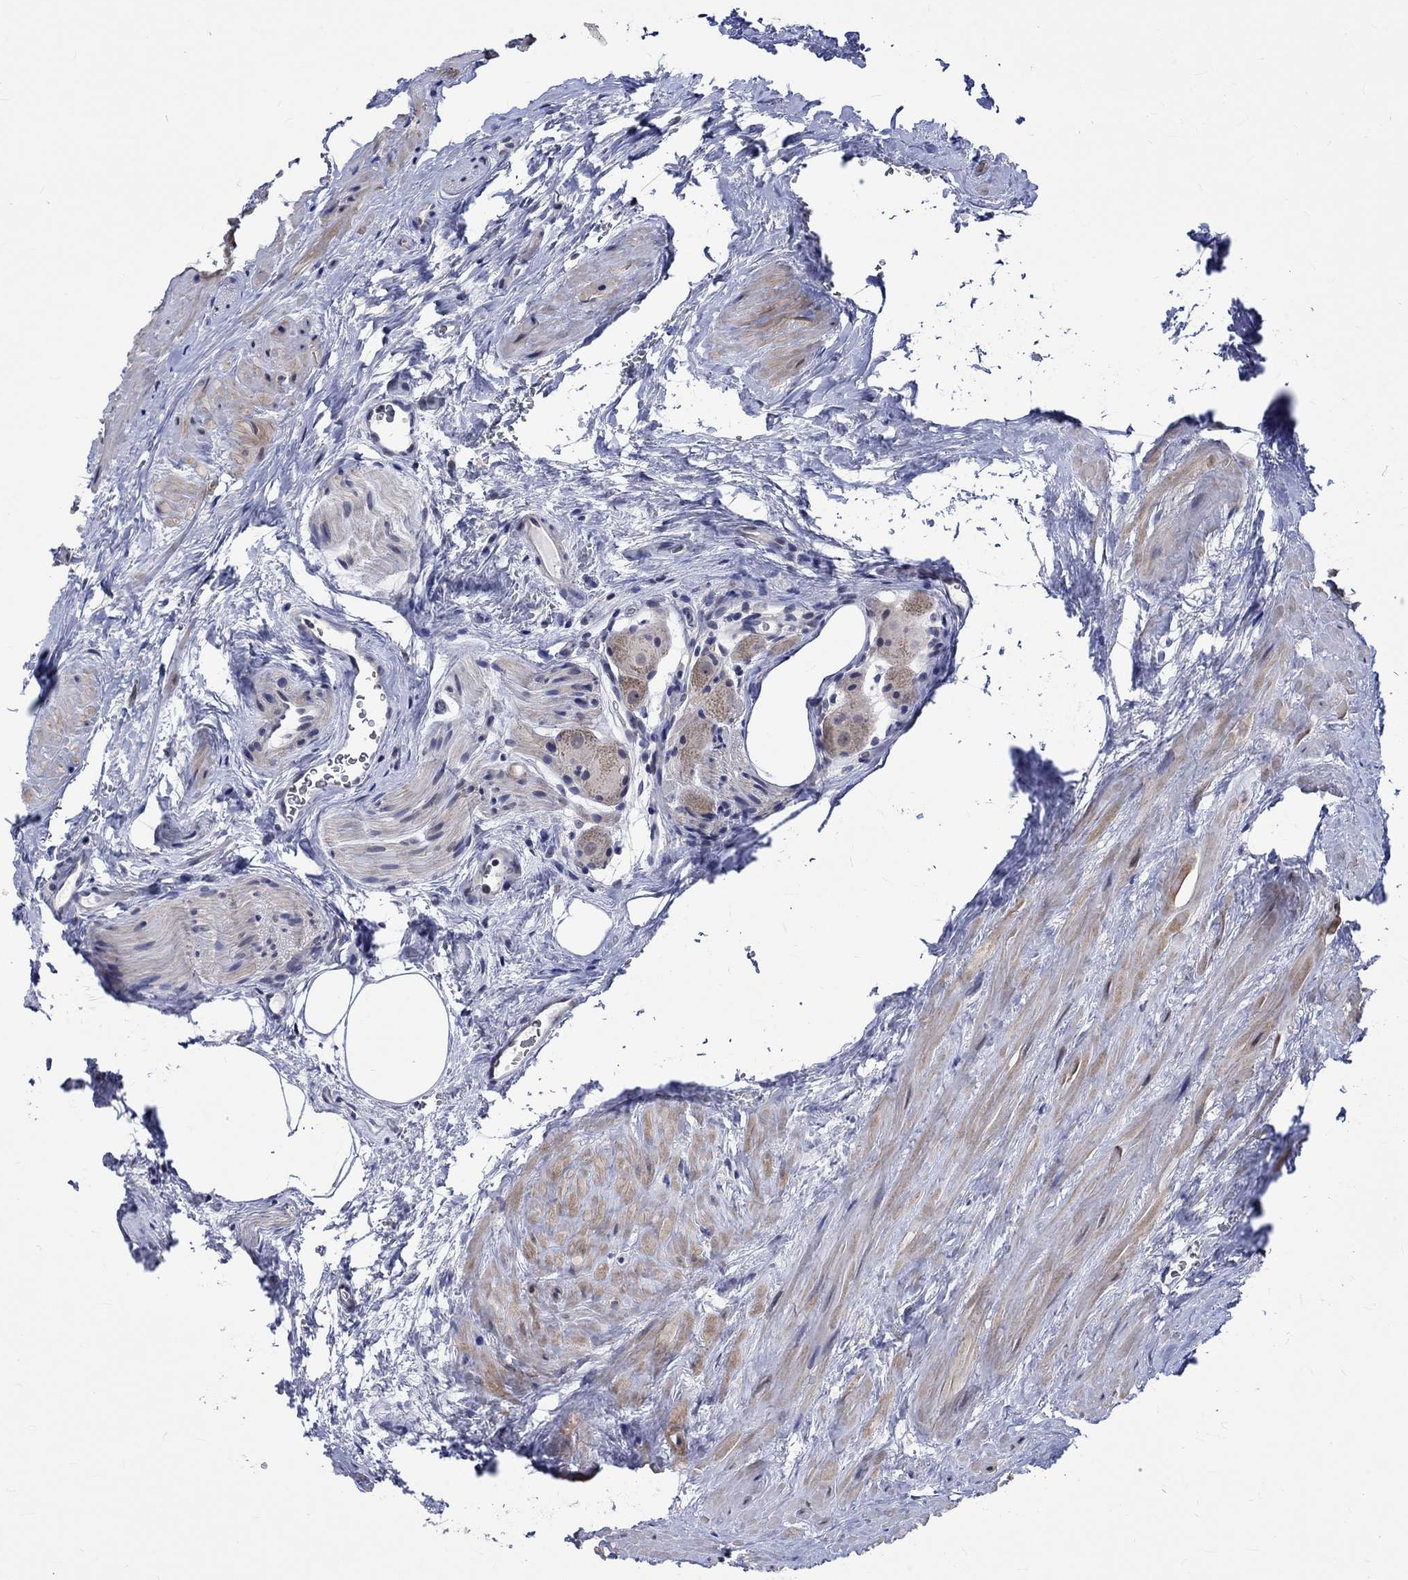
{"staining": {"intensity": "weak", "quantity": "<25%", "location": "cytoplasmic/membranous"}, "tissue": "prostate cancer", "cell_type": "Tumor cells", "image_type": "cancer", "snomed": [{"axis": "morphology", "description": "Adenocarcinoma, NOS"}, {"axis": "morphology", "description": "Adenocarcinoma, High grade"}, {"axis": "topography", "description": "Prostate"}], "caption": "DAB immunohistochemical staining of high-grade adenocarcinoma (prostate) displays no significant expression in tumor cells.", "gene": "E2F8", "patient": {"sex": "male", "age": 64}}